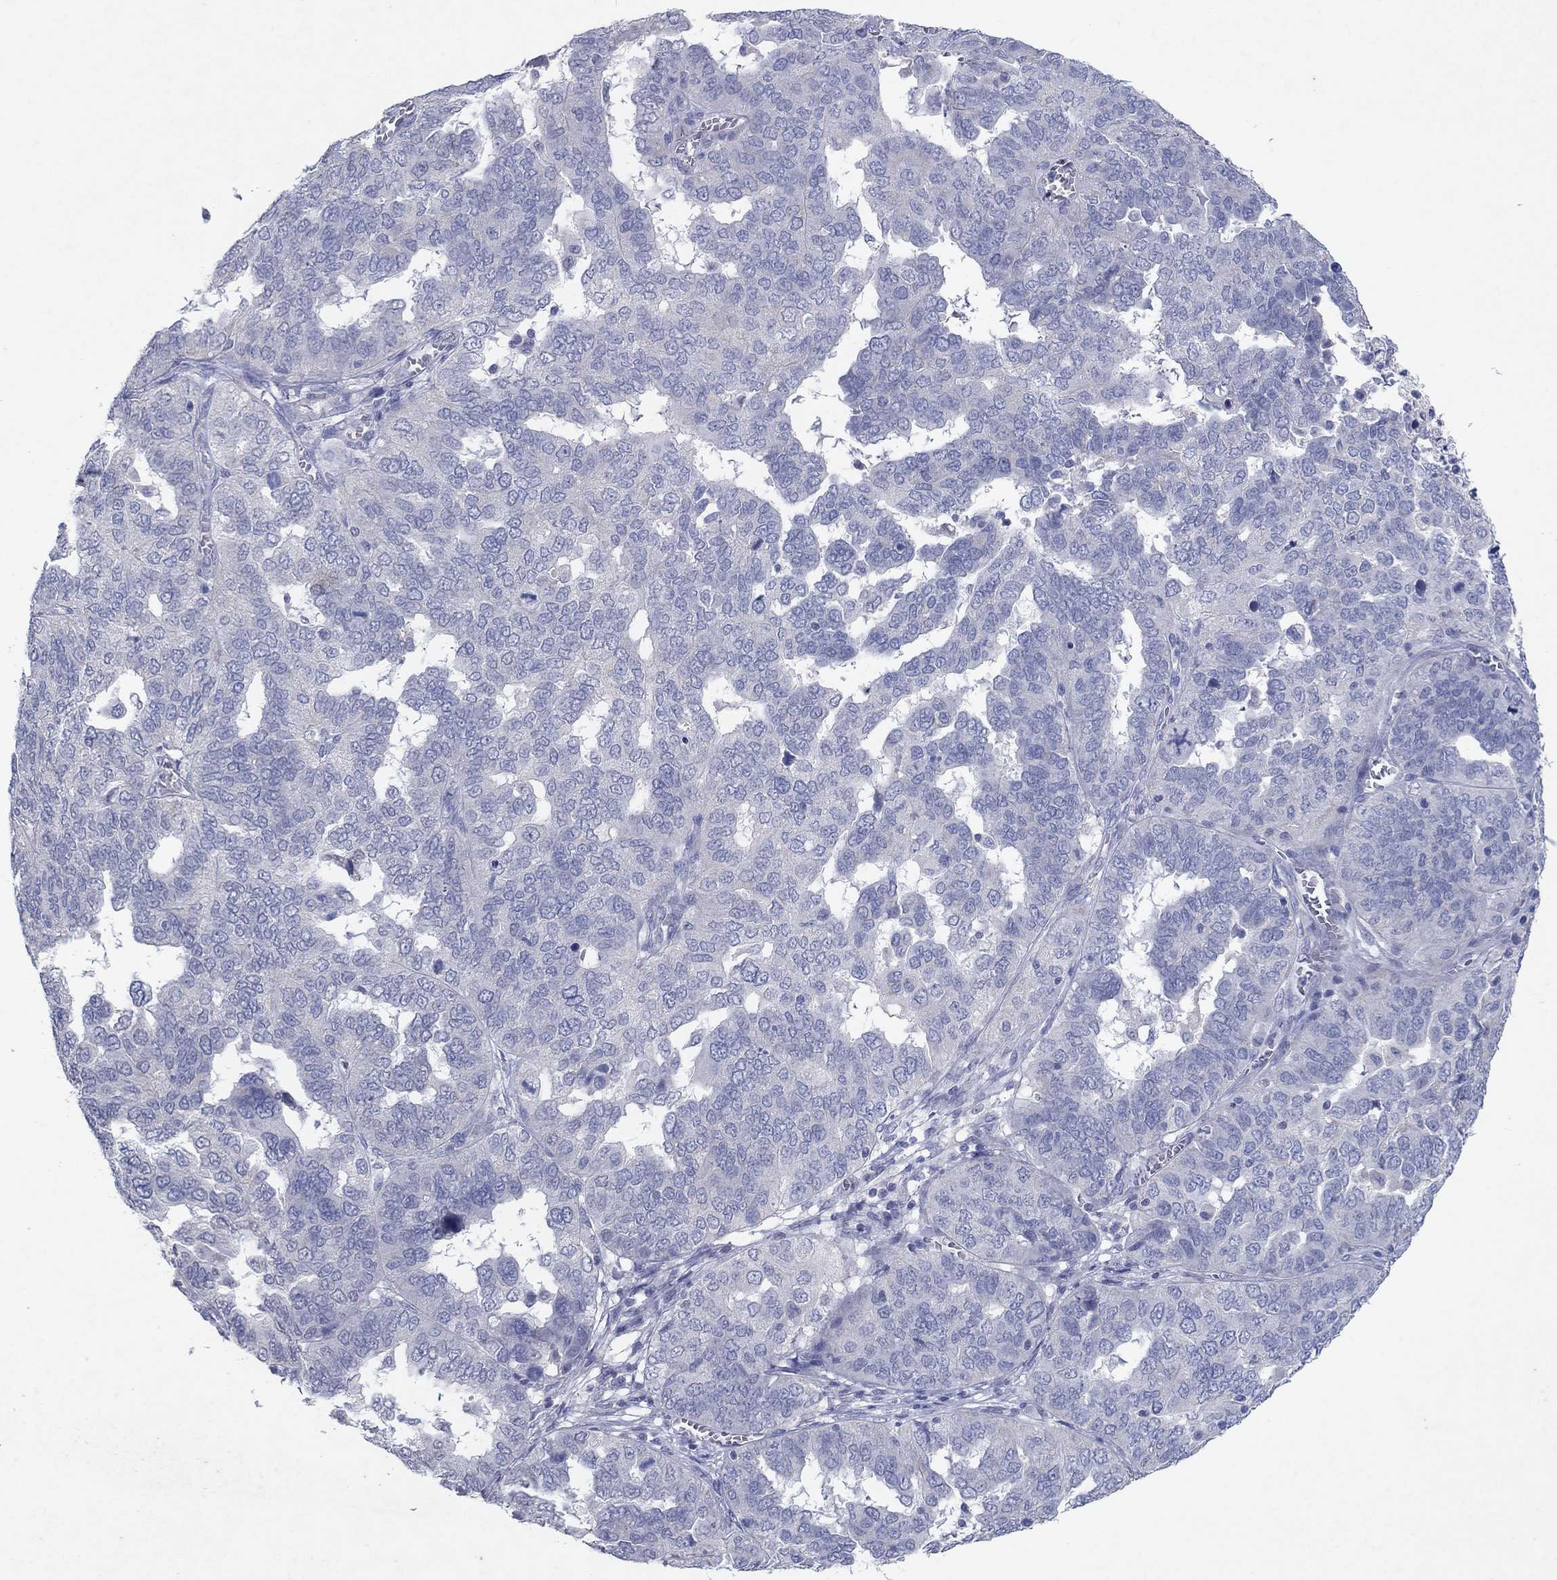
{"staining": {"intensity": "negative", "quantity": "none", "location": "none"}, "tissue": "ovarian cancer", "cell_type": "Tumor cells", "image_type": "cancer", "snomed": [{"axis": "morphology", "description": "Carcinoma, endometroid"}, {"axis": "topography", "description": "Soft tissue"}, {"axis": "topography", "description": "Ovary"}], "caption": "A high-resolution photomicrograph shows immunohistochemistry (IHC) staining of endometroid carcinoma (ovarian), which exhibits no significant staining in tumor cells.", "gene": "KRT40", "patient": {"sex": "female", "age": 52}}